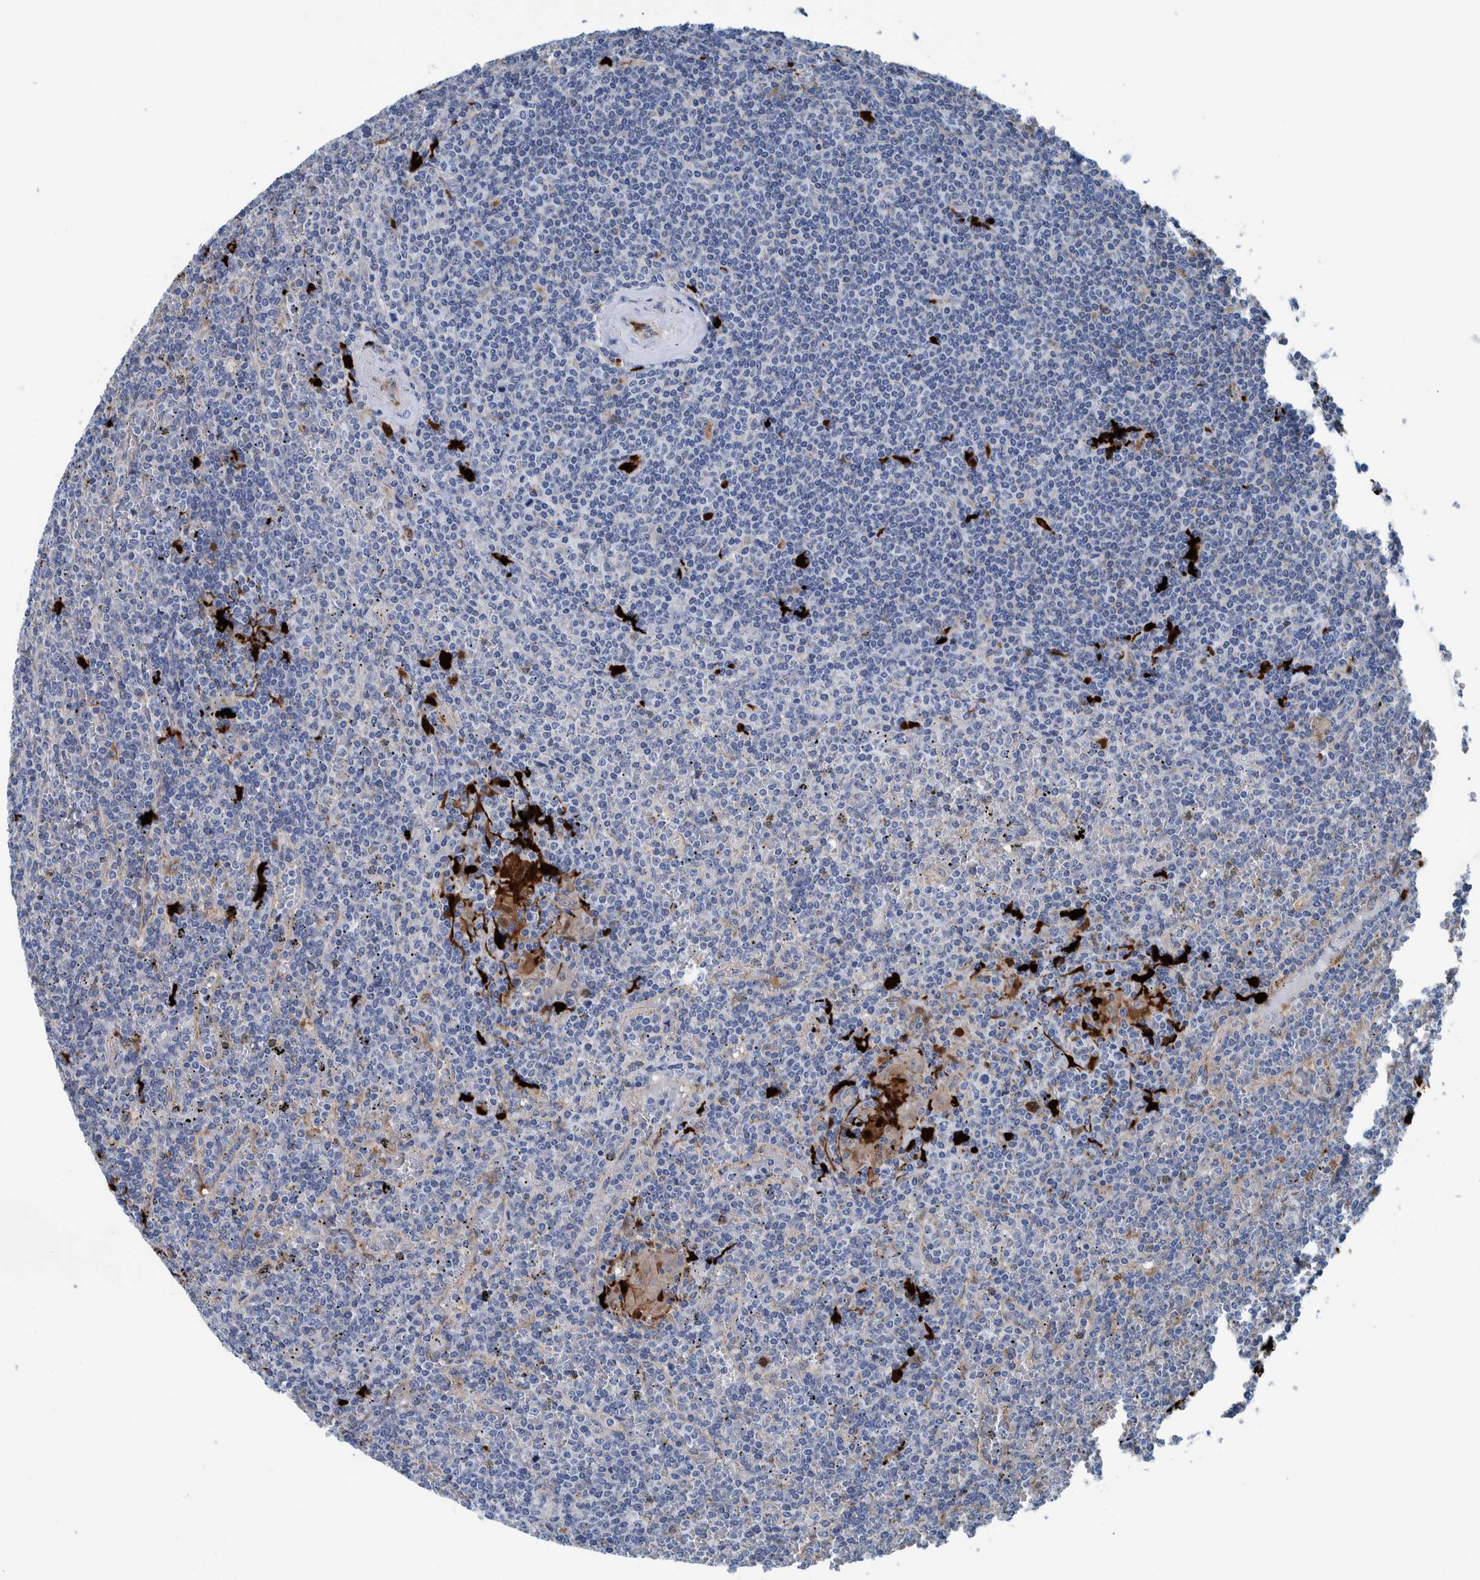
{"staining": {"intensity": "negative", "quantity": "none", "location": "none"}, "tissue": "lymphoma", "cell_type": "Tumor cells", "image_type": "cancer", "snomed": [{"axis": "morphology", "description": "Malignant lymphoma, non-Hodgkin's type, Low grade"}, {"axis": "topography", "description": "Spleen"}], "caption": "Malignant lymphoma, non-Hodgkin's type (low-grade) was stained to show a protein in brown. There is no significant staining in tumor cells.", "gene": "IDO1", "patient": {"sex": "female", "age": 19}}